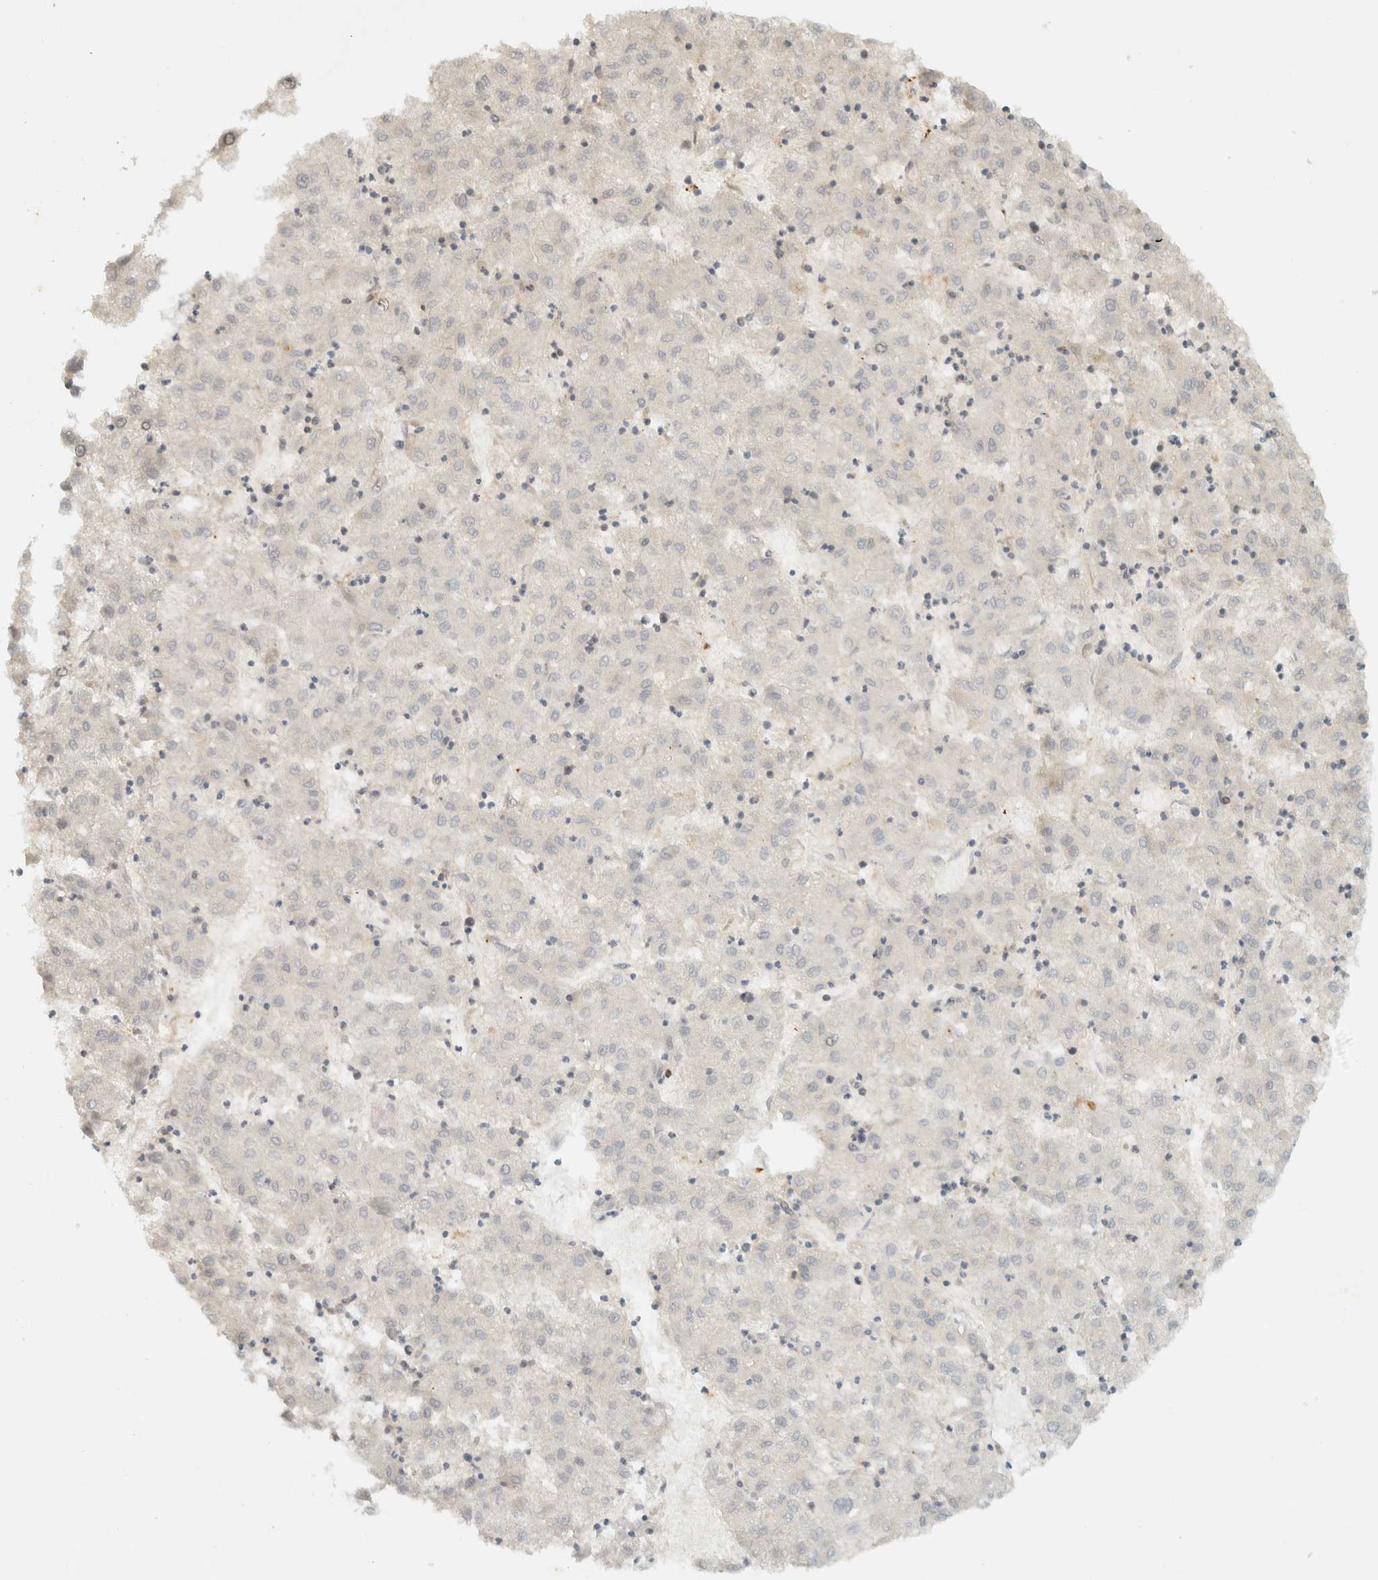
{"staining": {"intensity": "negative", "quantity": "none", "location": "none"}, "tissue": "liver cancer", "cell_type": "Tumor cells", "image_type": "cancer", "snomed": [{"axis": "morphology", "description": "Carcinoma, Hepatocellular, NOS"}, {"axis": "topography", "description": "Liver"}], "caption": "This is an immunohistochemistry (IHC) histopathology image of liver cancer (hepatocellular carcinoma). There is no staining in tumor cells.", "gene": "ITPRID1", "patient": {"sex": "male", "age": 72}}